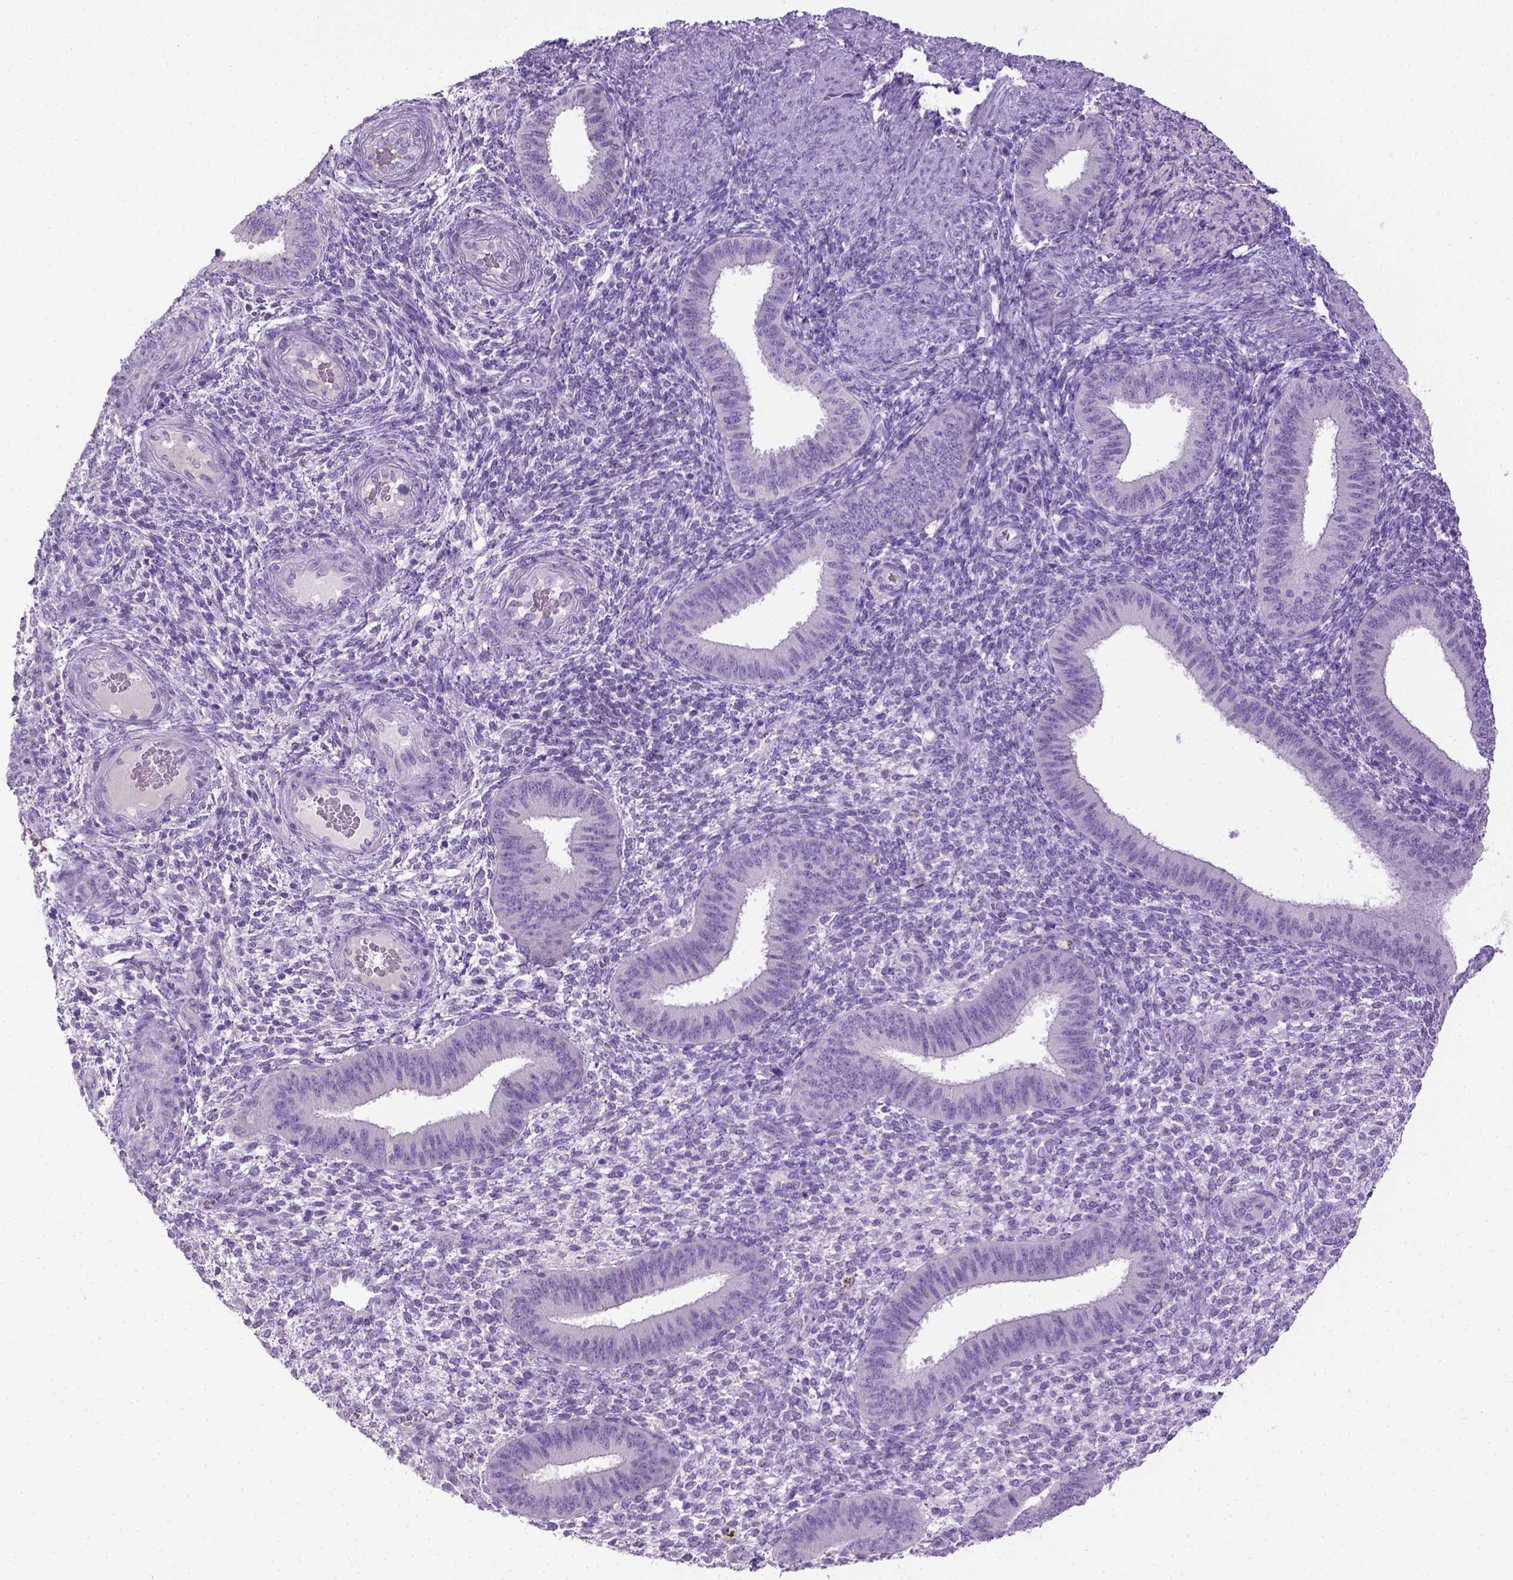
{"staining": {"intensity": "negative", "quantity": "none", "location": "none"}, "tissue": "endometrium", "cell_type": "Cells in endometrial stroma", "image_type": "normal", "snomed": [{"axis": "morphology", "description": "Normal tissue, NOS"}, {"axis": "topography", "description": "Endometrium"}], "caption": "High power microscopy image of an immunohistochemistry (IHC) histopathology image of normal endometrium, revealing no significant expression in cells in endometrial stroma. (DAB (3,3'-diaminobenzidine) immunohistochemistry (IHC) visualized using brightfield microscopy, high magnification).", "gene": "CYP24A1", "patient": {"sex": "female", "age": 39}}